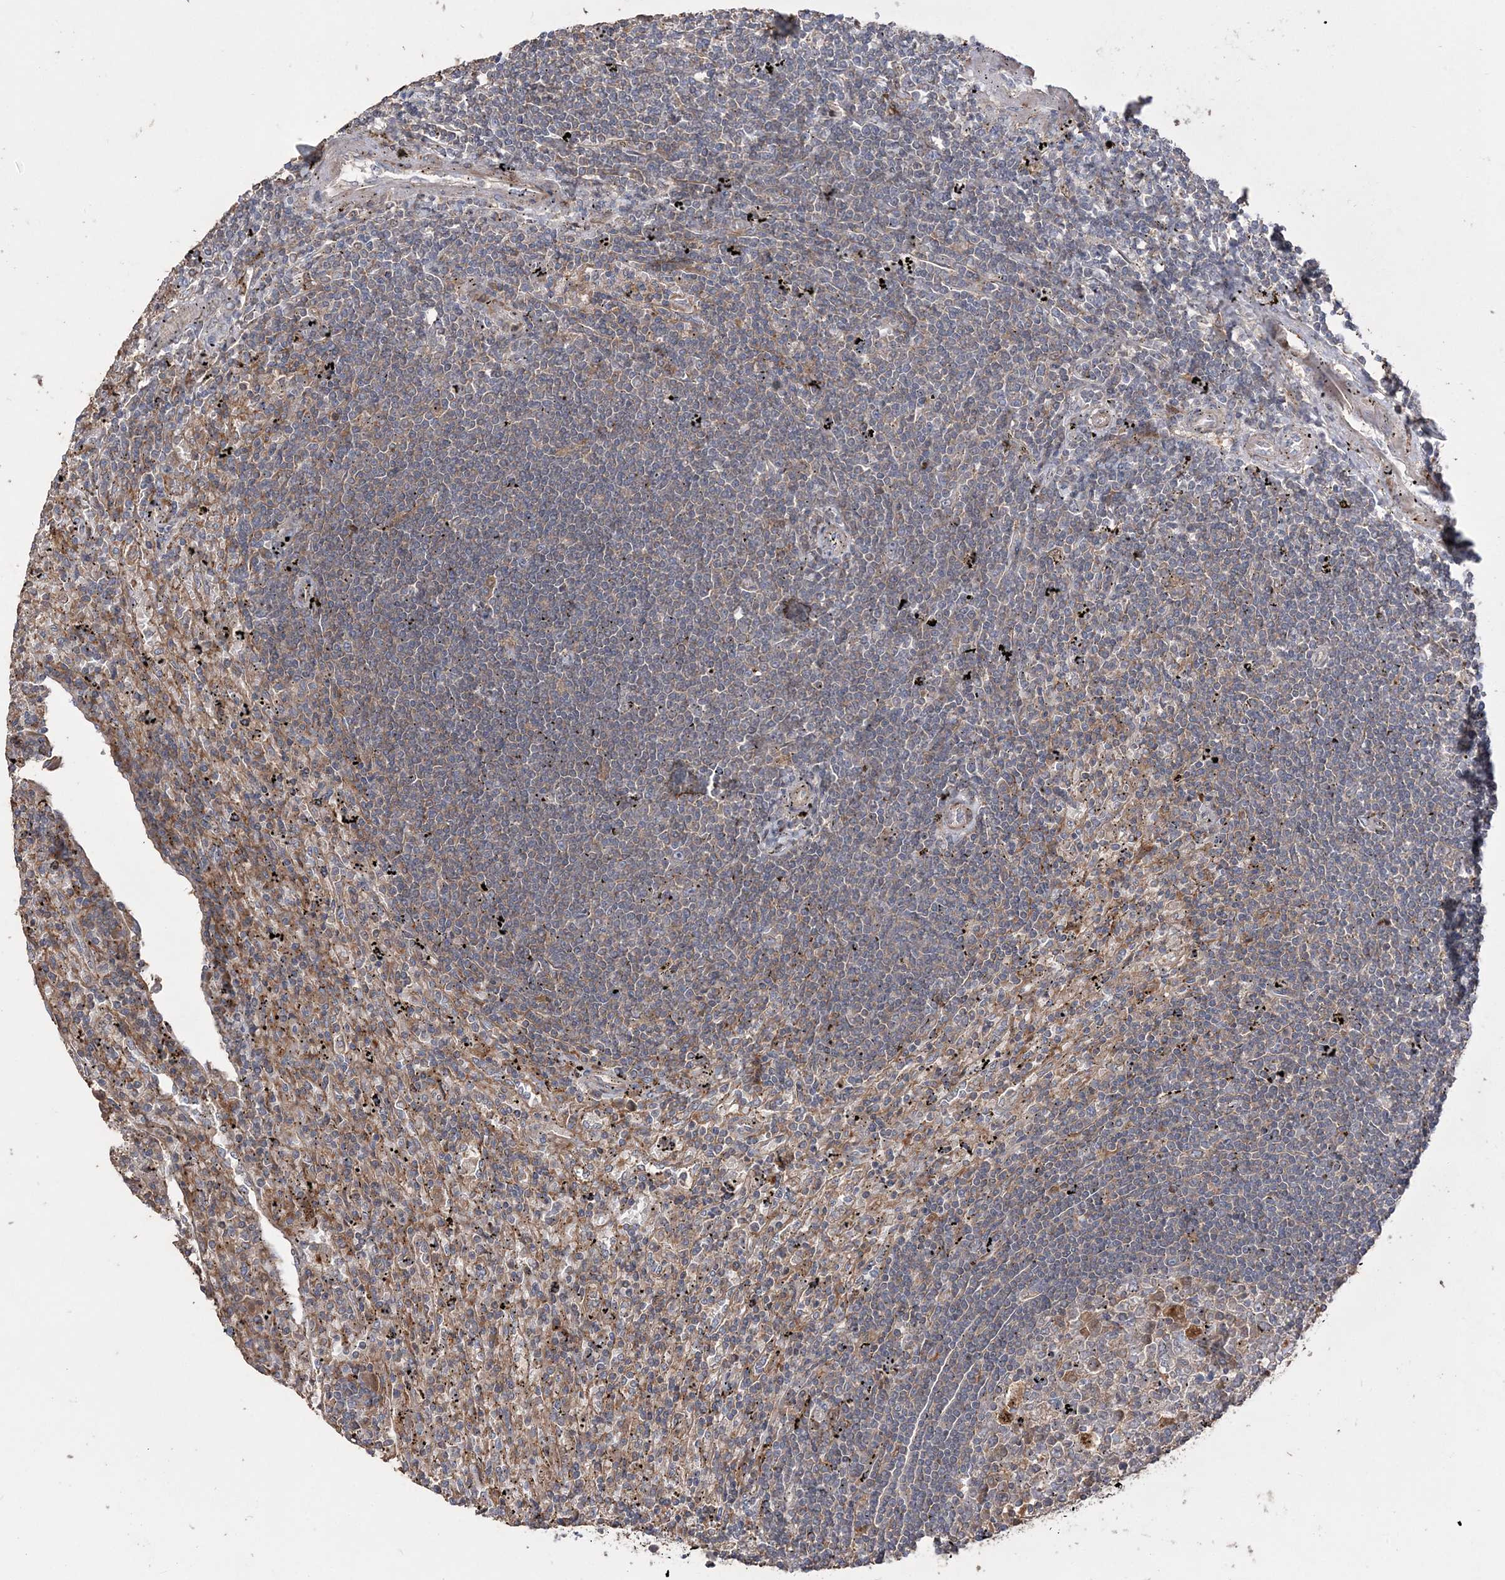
{"staining": {"intensity": "negative", "quantity": "none", "location": "none"}, "tissue": "lymphoma", "cell_type": "Tumor cells", "image_type": "cancer", "snomed": [{"axis": "morphology", "description": "Malignant lymphoma, non-Hodgkin's type, Low grade"}, {"axis": "topography", "description": "Spleen"}], "caption": "Tumor cells show no significant protein expression in malignant lymphoma, non-Hodgkin's type (low-grade).", "gene": "SLFN14", "patient": {"sex": "male", "age": 76}}